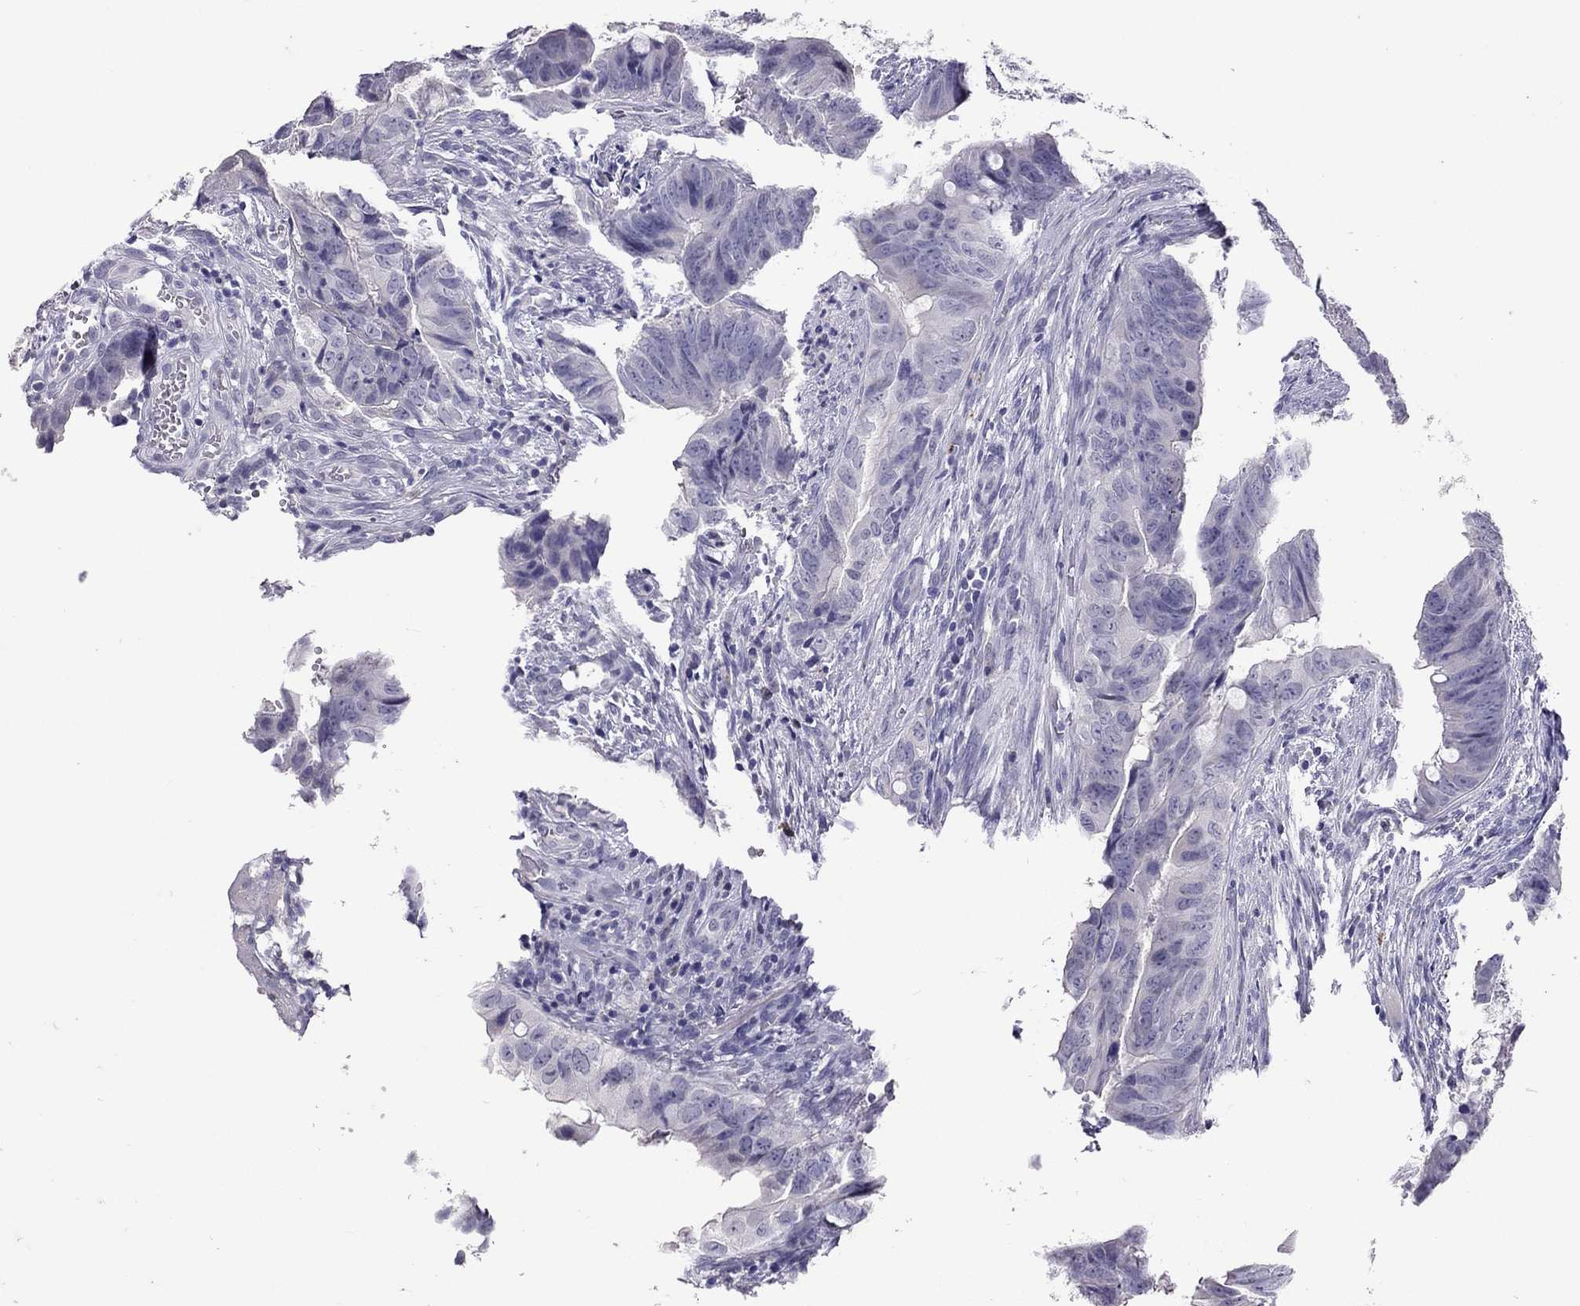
{"staining": {"intensity": "negative", "quantity": "none", "location": "none"}, "tissue": "colorectal cancer", "cell_type": "Tumor cells", "image_type": "cancer", "snomed": [{"axis": "morphology", "description": "Adenocarcinoma, NOS"}, {"axis": "topography", "description": "Colon"}], "caption": "Tumor cells show no significant protein staining in colorectal adenocarcinoma.", "gene": "SLAMF1", "patient": {"sex": "female", "age": 82}}